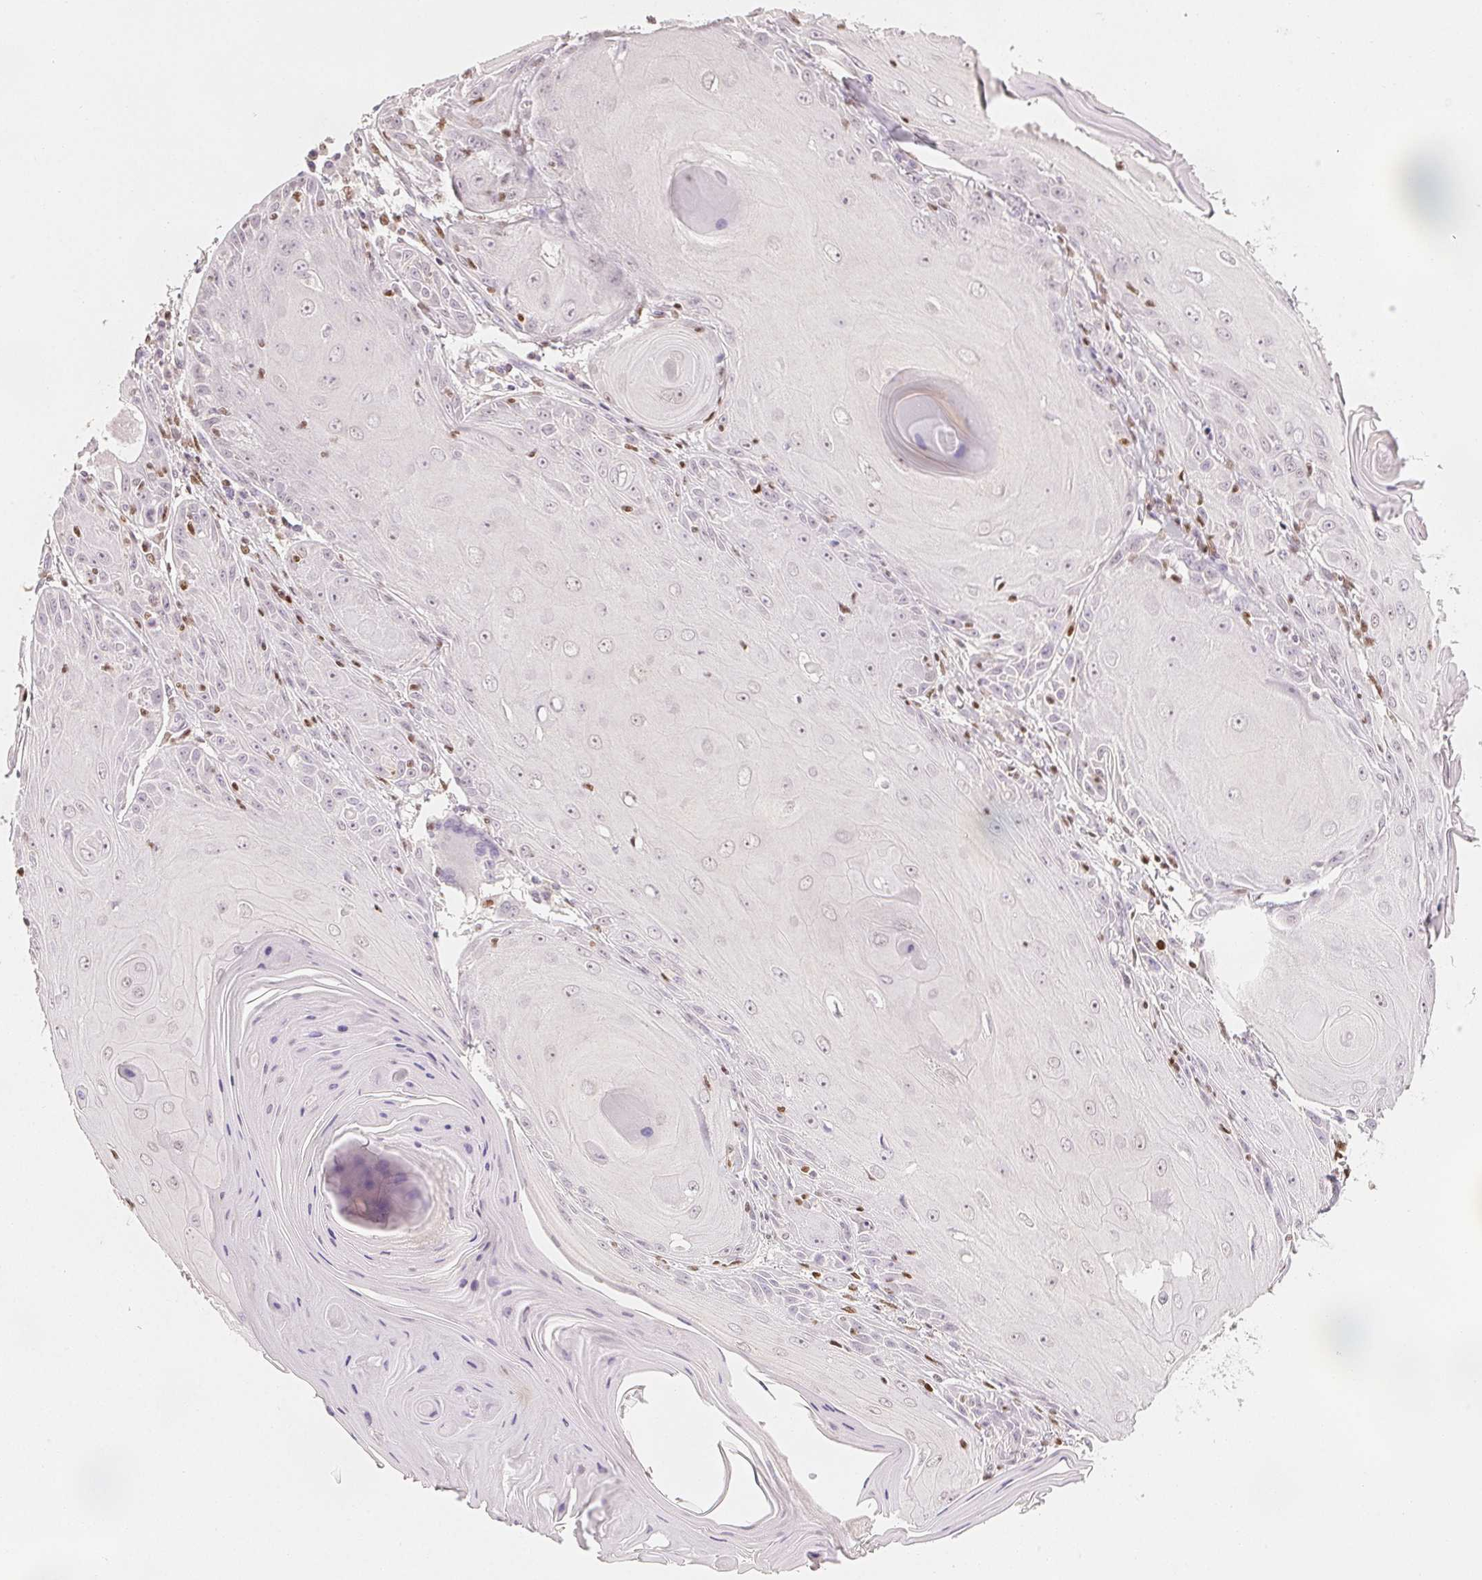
{"staining": {"intensity": "negative", "quantity": "none", "location": "none"}, "tissue": "skin cancer", "cell_type": "Tumor cells", "image_type": "cancer", "snomed": [{"axis": "morphology", "description": "Squamous cell carcinoma, NOS"}, {"axis": "topography", "description": "Skin"}, {"axis": "topography", "description": "Vulva"}], "caption": "Tumor cells are negative for brown protein staining in skin cancer. (DAB immunohistochemistry with hematoxylin counter stain).", "gene": "RUNX2", "patient": {"sex": "female", "age": 85}}